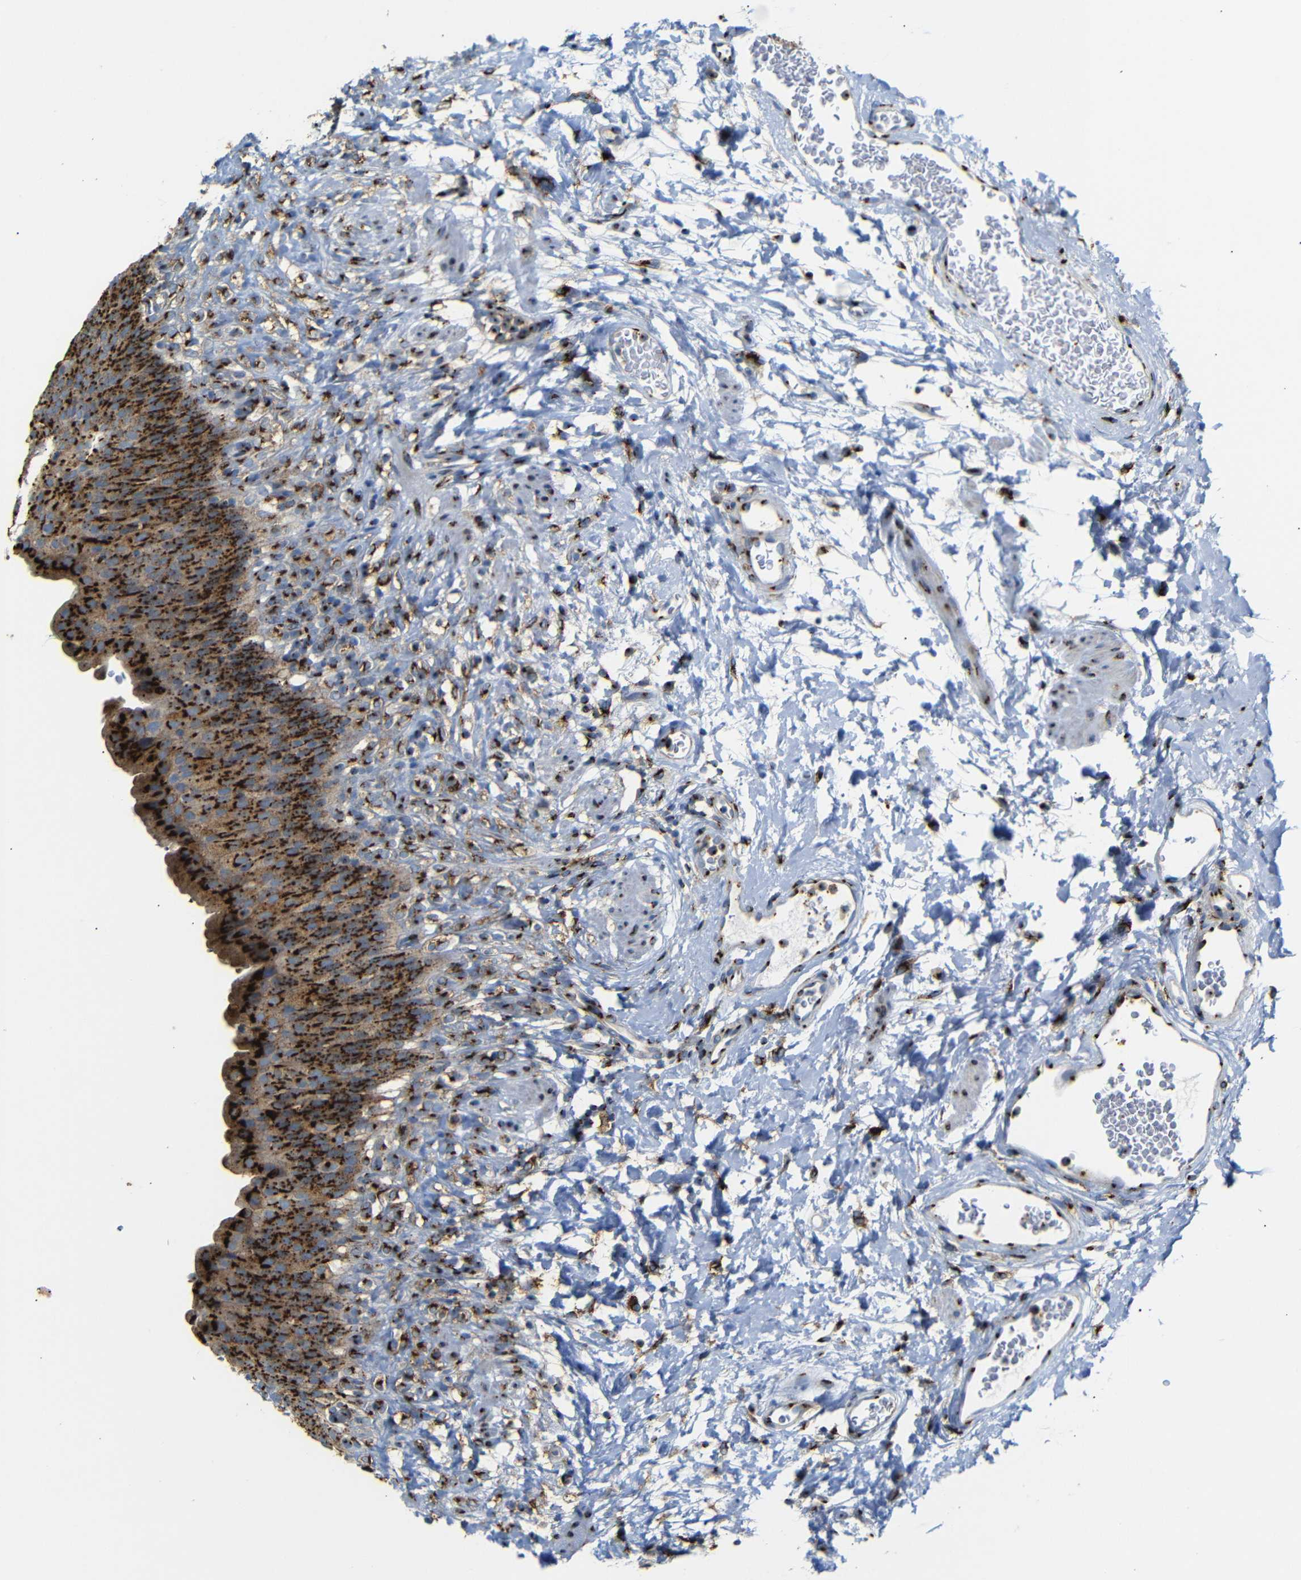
{"staining": {"intensity": "strong", "quantity": ">75%", "location": "cytoplasmic/membranous"}, "tissue": "urinary bladder", "cell_type": "Urothelial cells", "image_type": "normal", "snomed": [{"axis": "morphology", "description": "Normal tissue, NOS"}, {"axis": "topography", "description": "Urinary bladder"}], "caption": "Approximately >75% of urothelial cells in benign human urinary bladder show strong cytoplasmic/membranous protein positivity as visualized by brown immunohistochemical staining.", "gene": "TGOLN2", "patient": {"sex": "female", "age": 79}}